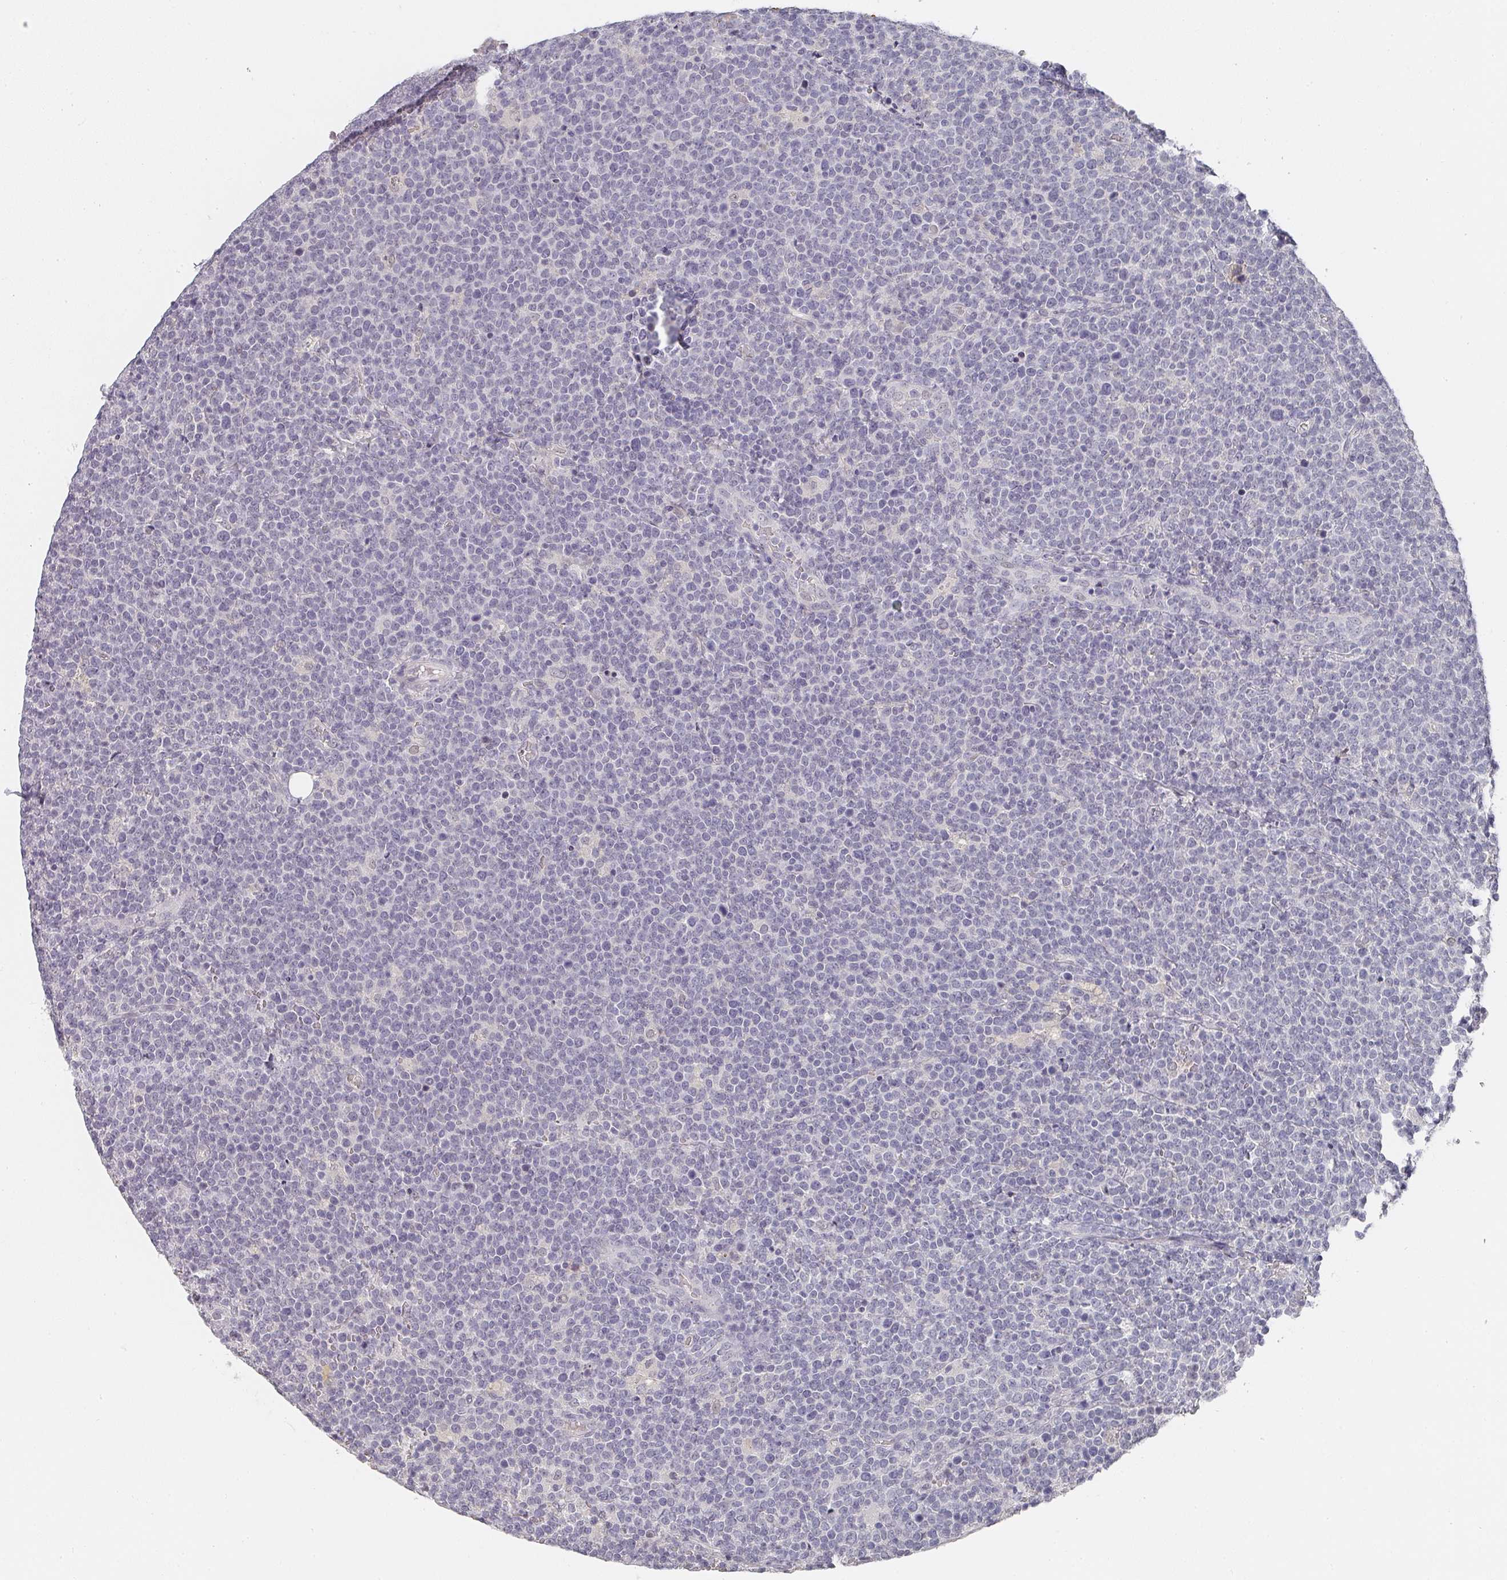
{"staining": {"intensity": "negative", "quantity": "none", "location": "none"}, "tissue": "lymphoma", "cell_type": "Tumor cells", "image_type": "cancer", "snomed": [{"axis": "morphology", "description": "Malignant lymphoma, non-Hodgkin's type, High grade"}, {"axis": "topography", "description": "Lymph node"}], "caption": "Human high-grade malignant lymphoma, non-Hodgkin's type stained for a protein using IHC displays no positivity in tumor cells.", "gene": "SHISA2", "patient": {"sex": "male", "age": 61}}